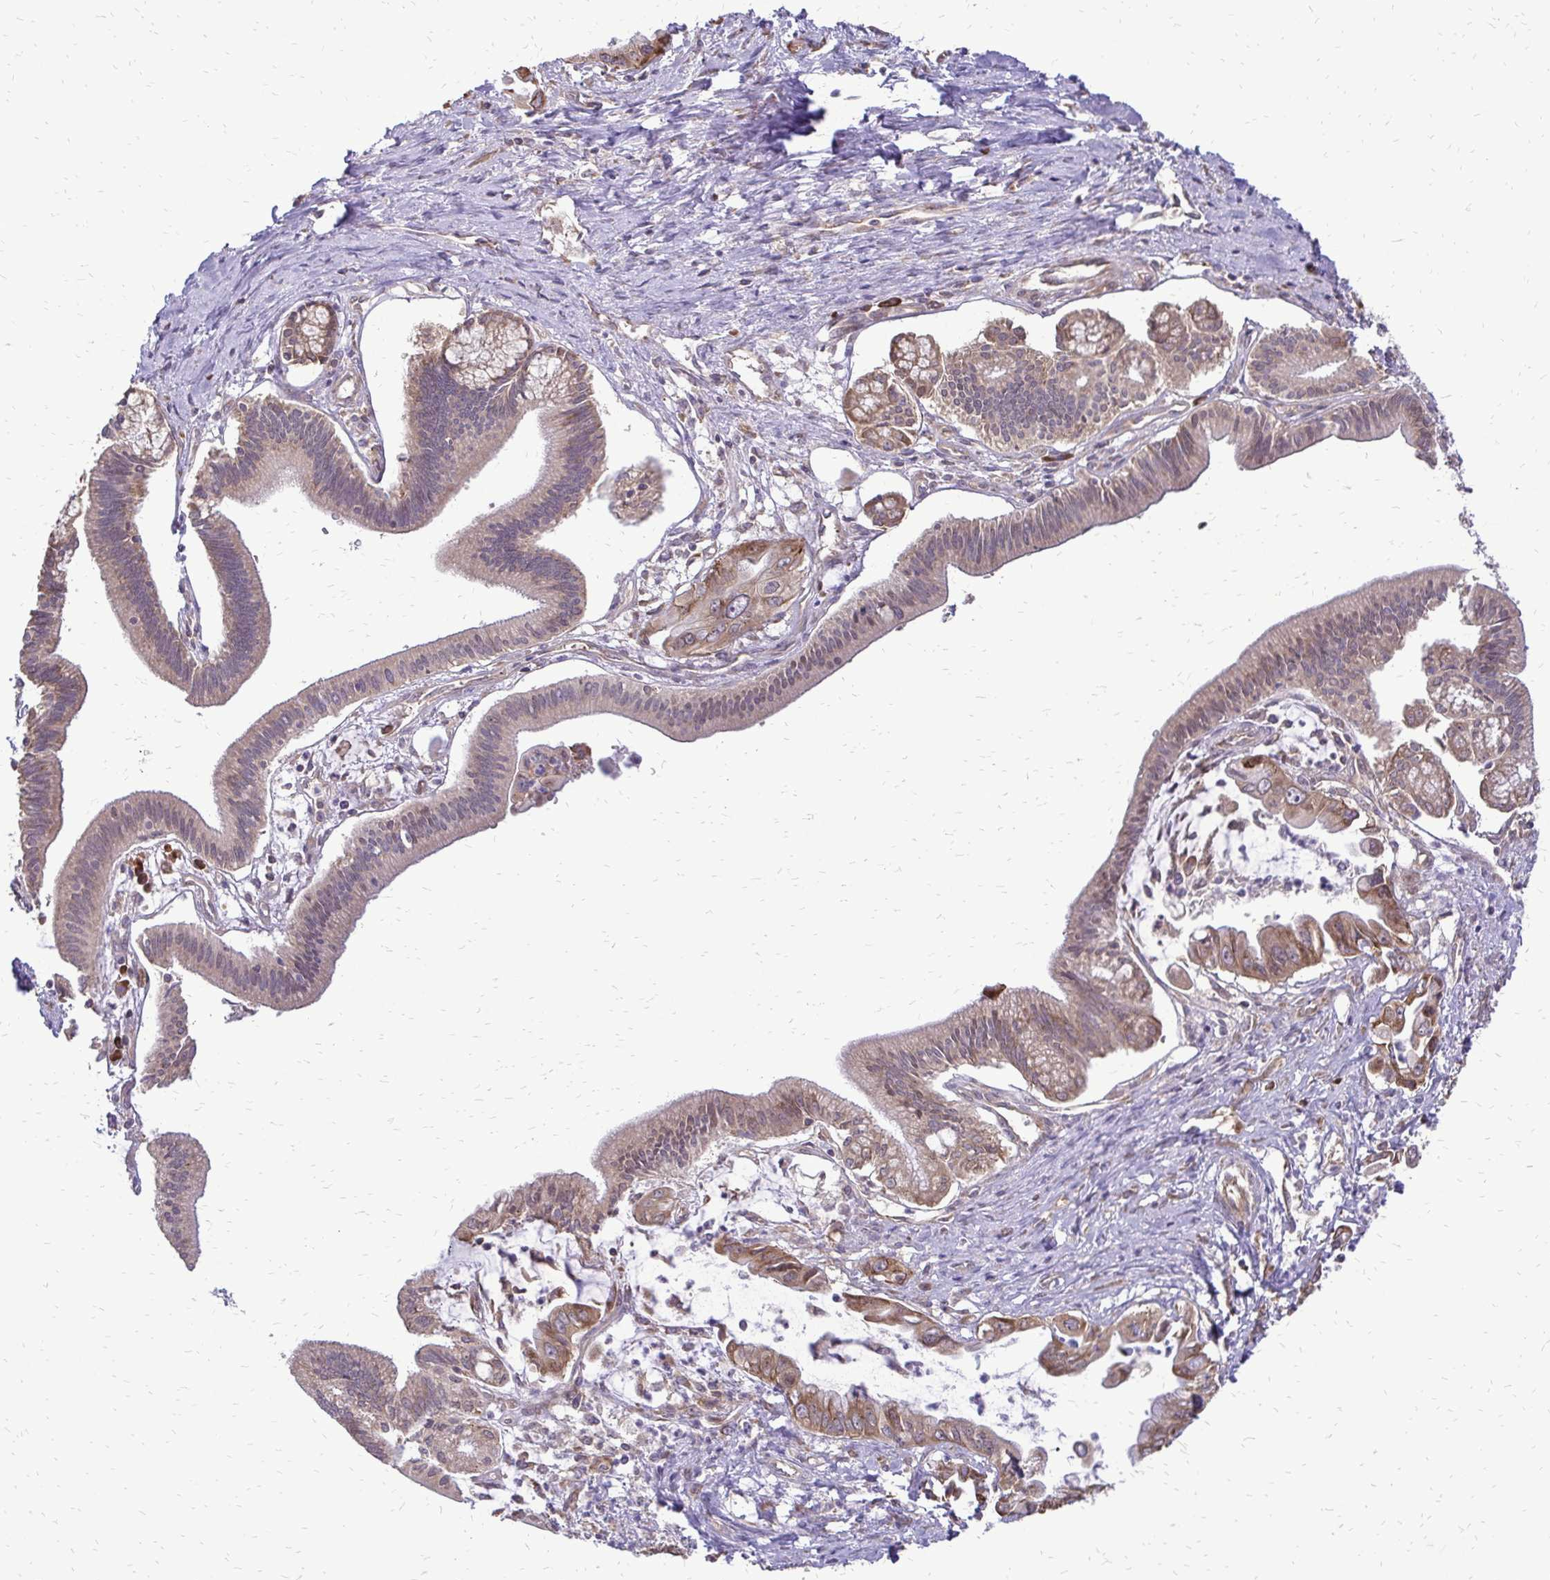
{"staining": {"intensity": "moderate", "quantity": "25%-75%", "location": "cytoplasmic/membranous"}, "tissue": "pancreatic cancer", "cell_type": "Tumor cells", "image_type": "cancer", "snomed": [{"axis": "morphology", "description": "Adenocarcinoma, NOS"}, {"axis": "topography", "description": "Pancreas"}], "caption": "Pancreatic cancer (adenocarcinoma) was stained to show a protein in brown. There is medium levels of moderate cytoplasmic/membranous positivity in about 25%-75% of tumor cells.", "gene": "RPS3", "patient": {"sex": "male", "age": 61}}